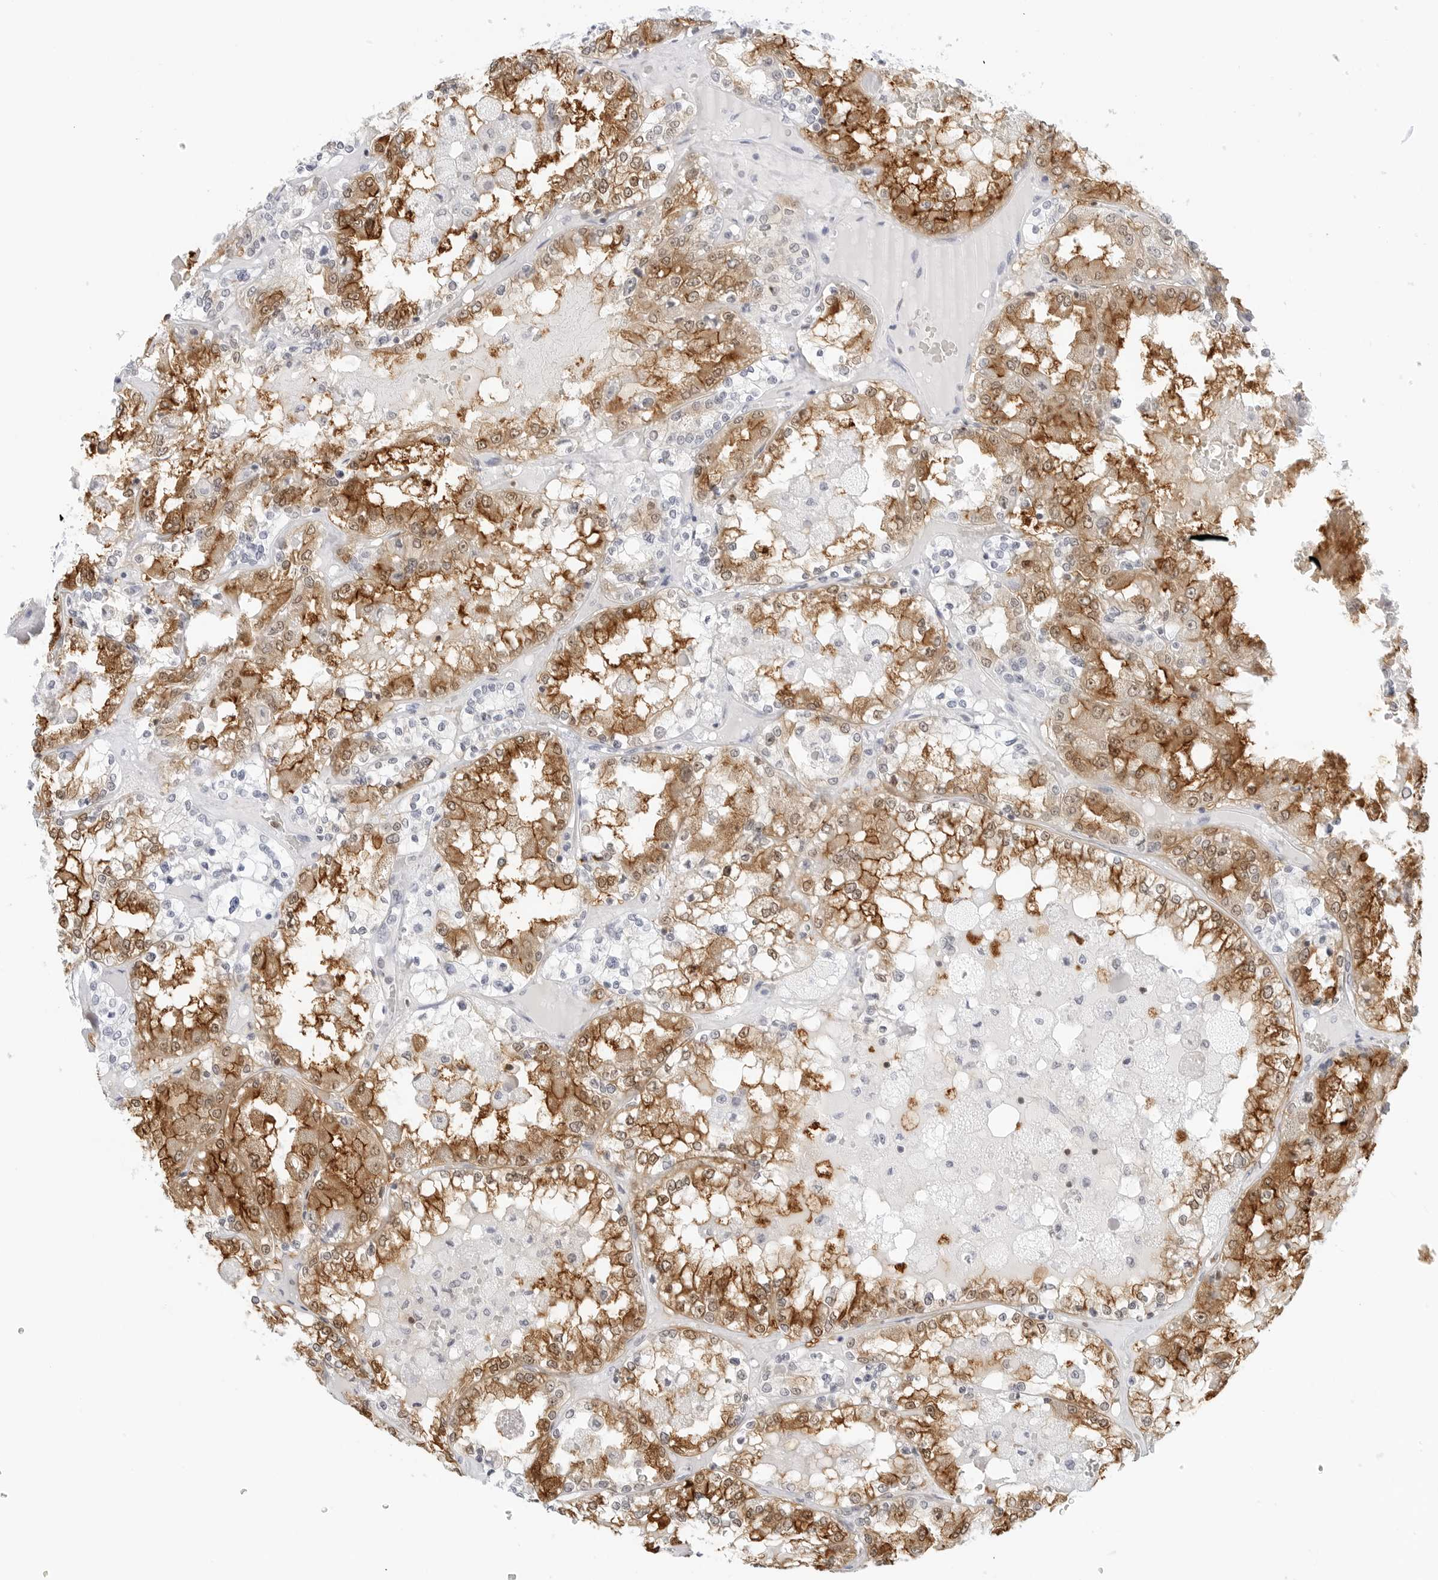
{"staining": {"intensity": "strong", "quantity": "25%-75%", "location": "cytoplasmic/membranous,nuclear"}, "tissue": "renal cancer", "cell_type": "Tumor cells", "image_type": "cancer", "snomed": [{"axis": "morphology", "description": "Adenocarcinoma, NOS"}, {"axis": "topography", "description": "Kidney"}], "caption": "Immunohistochemistry (IHC) of adenocarcinoma (renal) shows high levels of strong cytoplasmic/membranous and nuclear positivity in about 25%-75% of tumor cells.", "gene": "SLC9A3R1", "patient": {"sex": "female", "age": 56}}